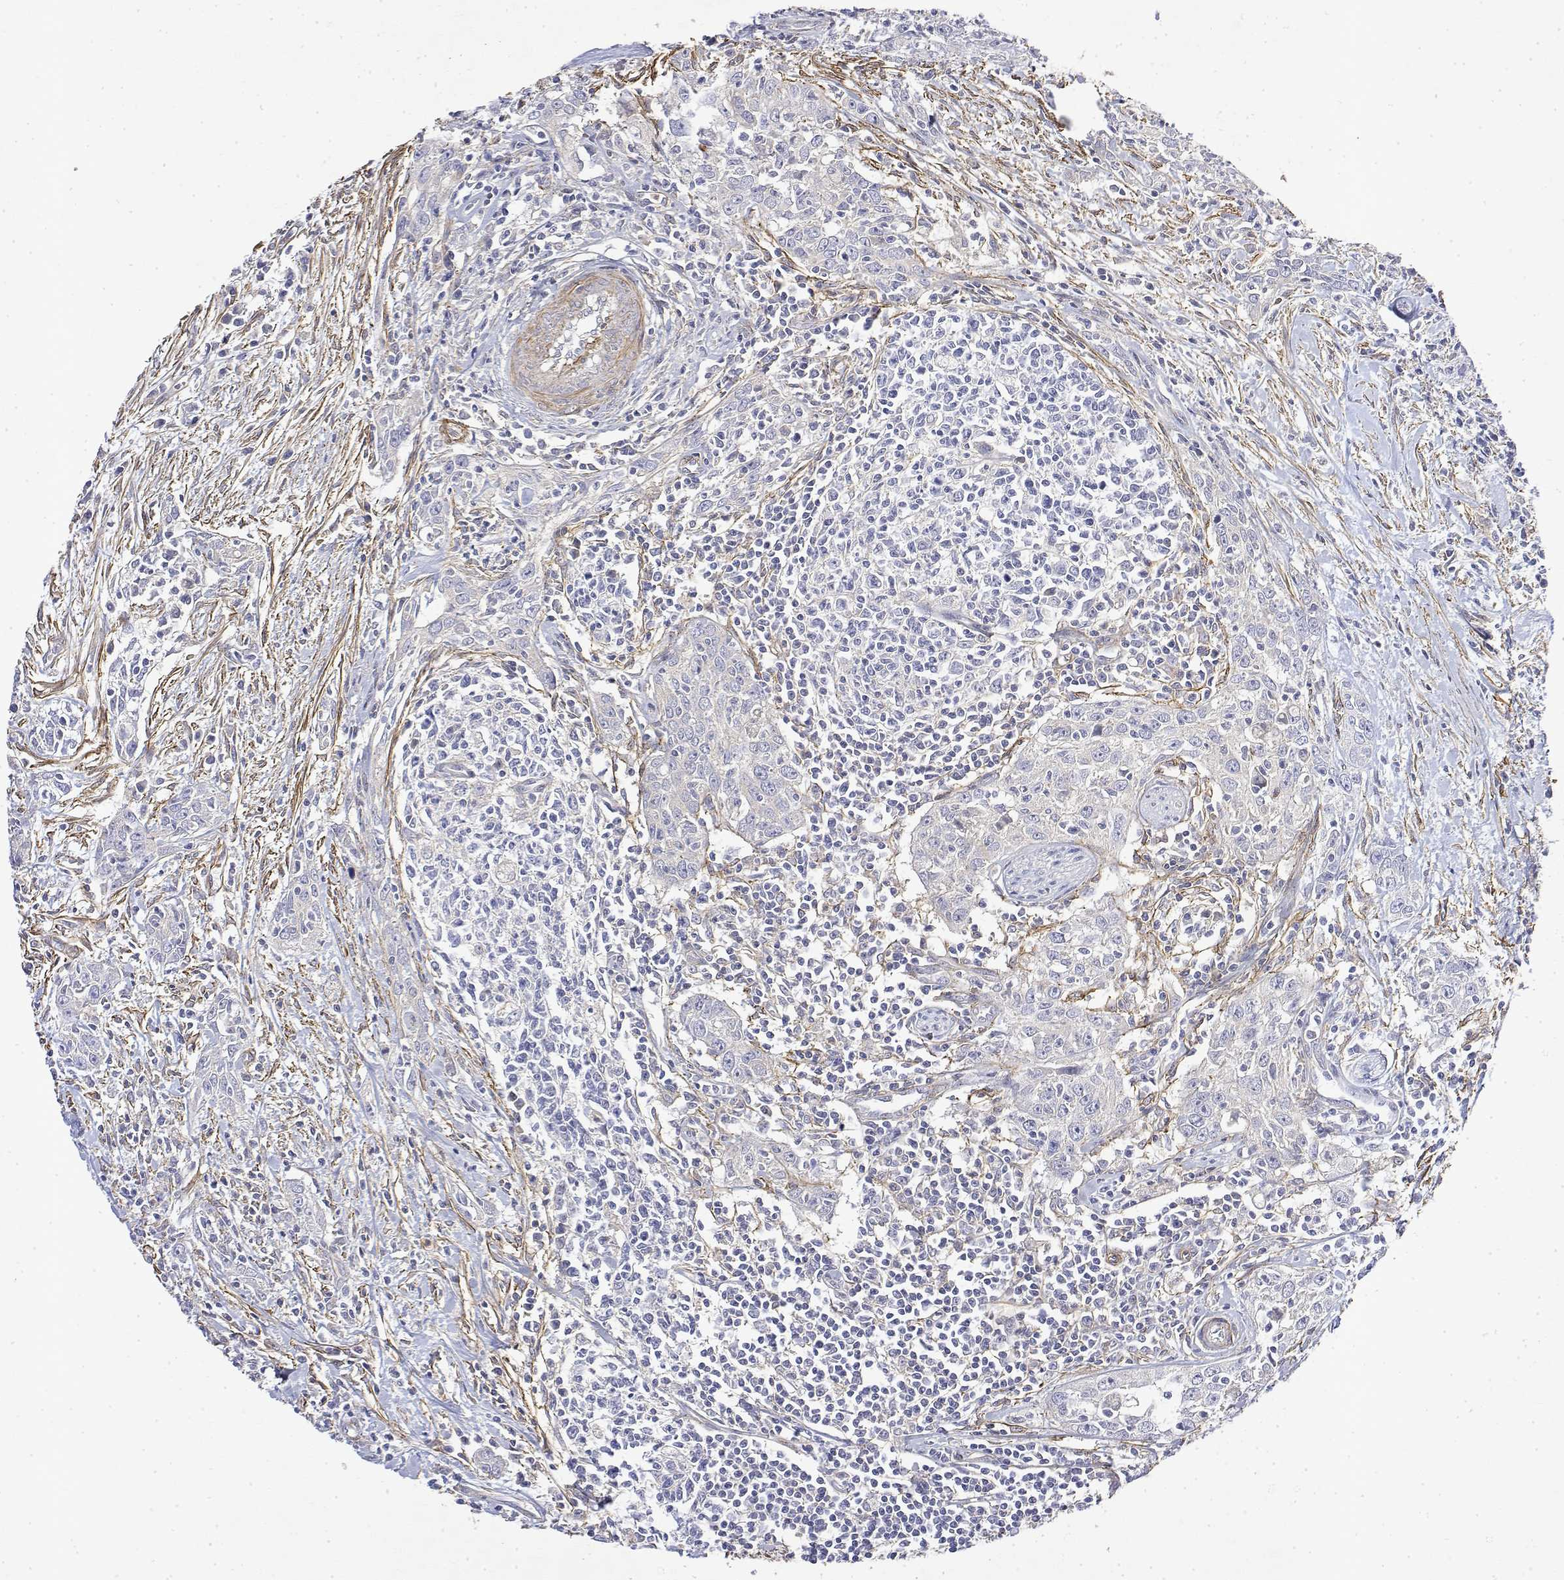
{"staining": {"intensity": "negative", "quantity": "none", "location": "none"}, "tissue": "urothelial cancer", "cell_type": "Tumor cells", "image_type": "cancer", "snomed": [{"axis": "morphology", "description": "Urothelial carcinoma, High grade"}, {"axis": "topography", "description": "Urinary bladder"}], "caption": "The histopathology image exhibits no significant staining in tumor cells of high-grade urothelial carcinoma.", "gene": "SOWAHD", "patient": {"sex": "male", "age": 83}}